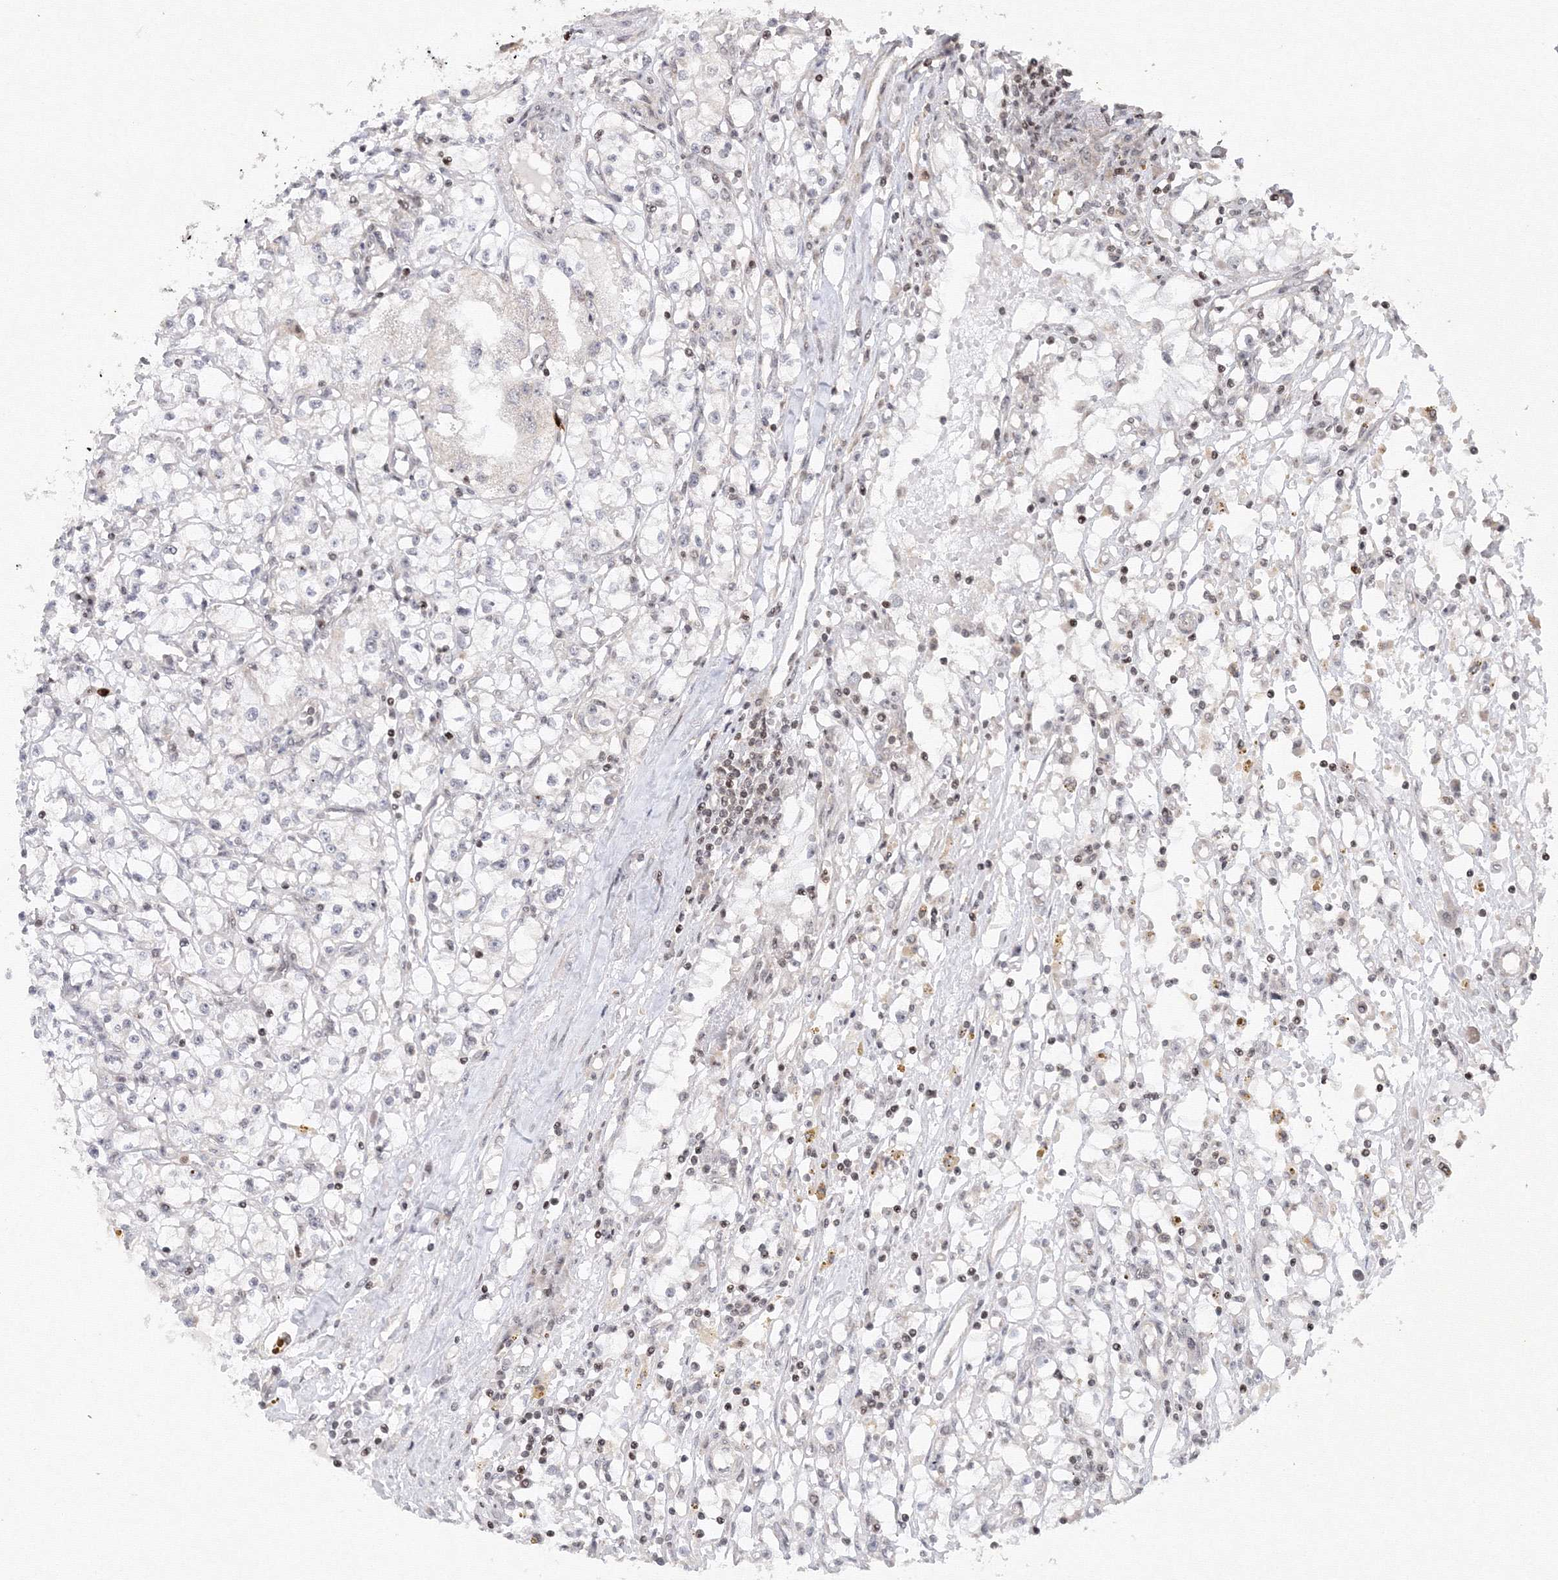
{"staining": {"intensity": "negative", "quantity": "none", "location": "none"}, "tissue": "renal cancer", "cell_type": "Tumor cells", "image_type": "cancer", "snomed": [{"axis": "morphology", "description": "Adenocarcinoma, NOS"}, {"axis": "topography", "description": "Kidney"}], "caption": "Tumor cells show no significant positivity in adenocarcinoma (renal). (DAB immunohistochemistry, high magnification).", "gene": "MKRN2", "patient": {"sex": "male", "age": 56}}